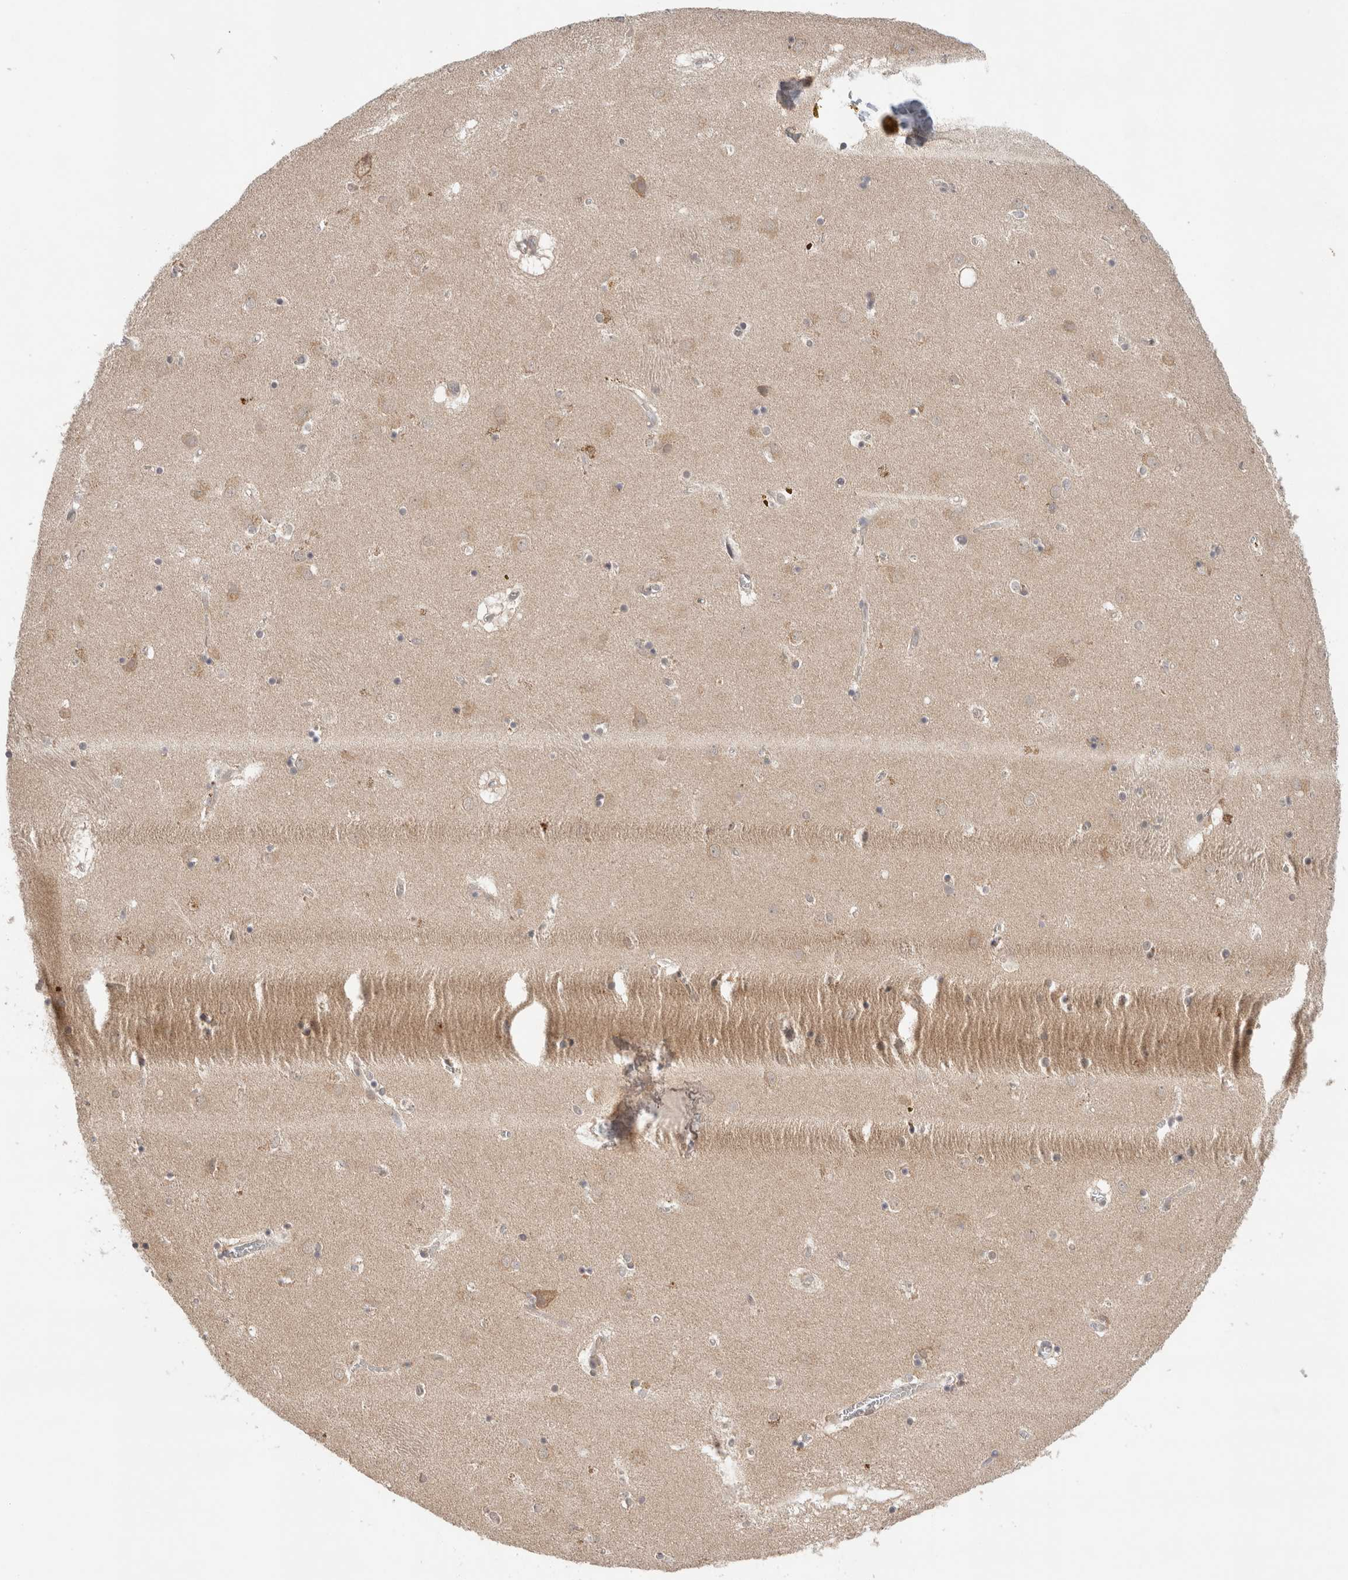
{"staining": {"intensity": "weak", "quantity": "<25%", "location": "cytoplasmic/membranous"}, "tissue": "caudate", "cell_type": "Glial cells", "image_type": "normal", "snomed": [{"axis": "morphology", "description": "Normal tissue, NOS"}, {"axis": "topography", "description": "Lateral ventricle wall"}], "caption": "Immunohistochemistry photomicrograph of unremarkable caudate stained for a protein (brown), which reveals no positivity in glial cells. Brightfield microscopy of immunohistochemistry (IHC) stained with DAB (brown) and hematoxylin (blue), captured at high magnification.", "gene": "SGK1", "patient": {"sex": "male", "age": 70}}